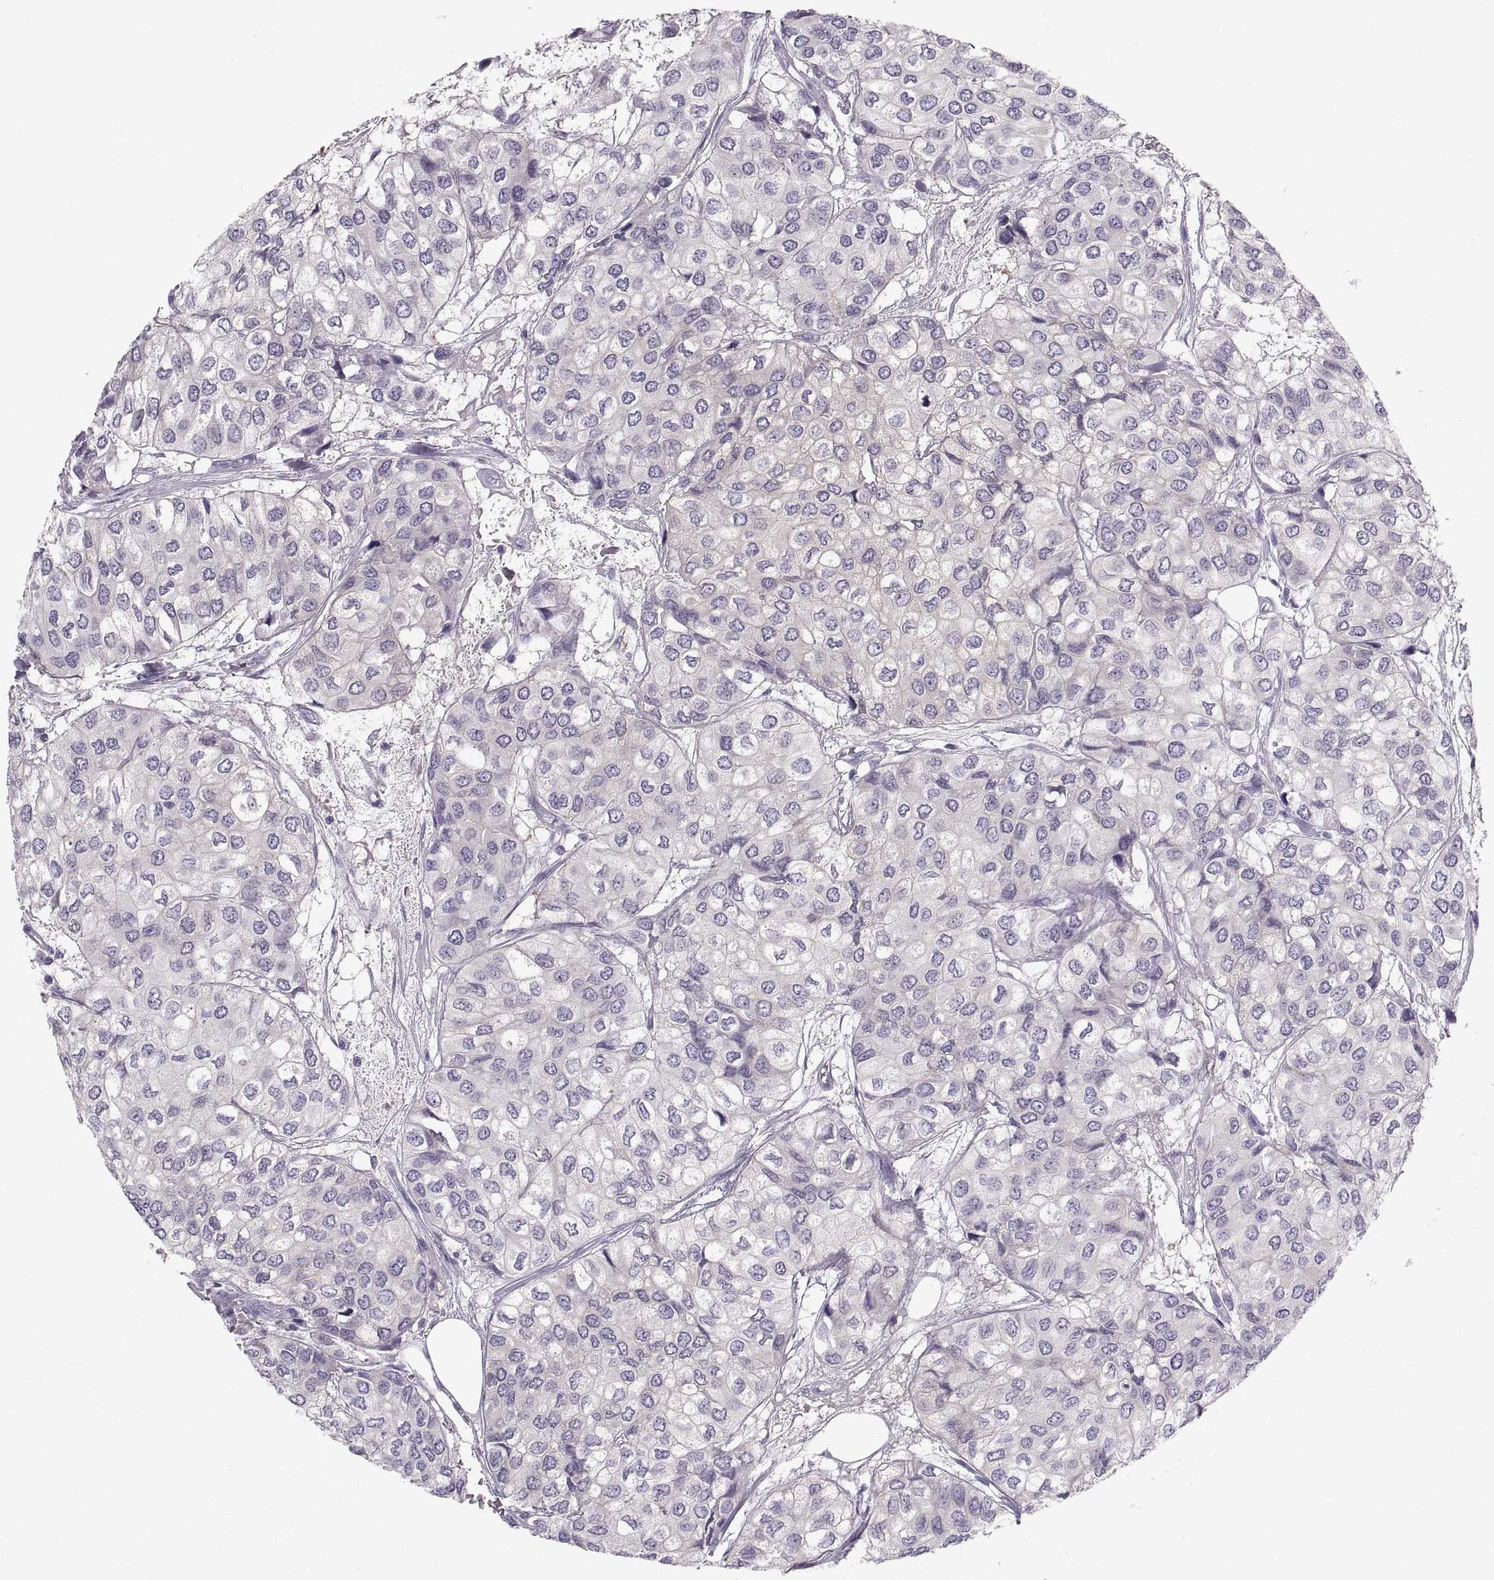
{"staining": {"intensity": "negative", "quantity": "none", "location": "none"}, "tissue": "urothelial cancer", "cell_type": "Tumor cells", "image_type": "cancer", "snomed": [{"axis": "morphology", "description": "Urothelial carcinoma, High grade"}, {"axis": "topography", "description": "Urinary bladder"}], "caption": "IHC image of human urothelial cancer stained for a protein (brown), which exhibits no expression in tumor cells.", "gene": "SLC22A6", "patient": {"sex": "male", "age": 73}}